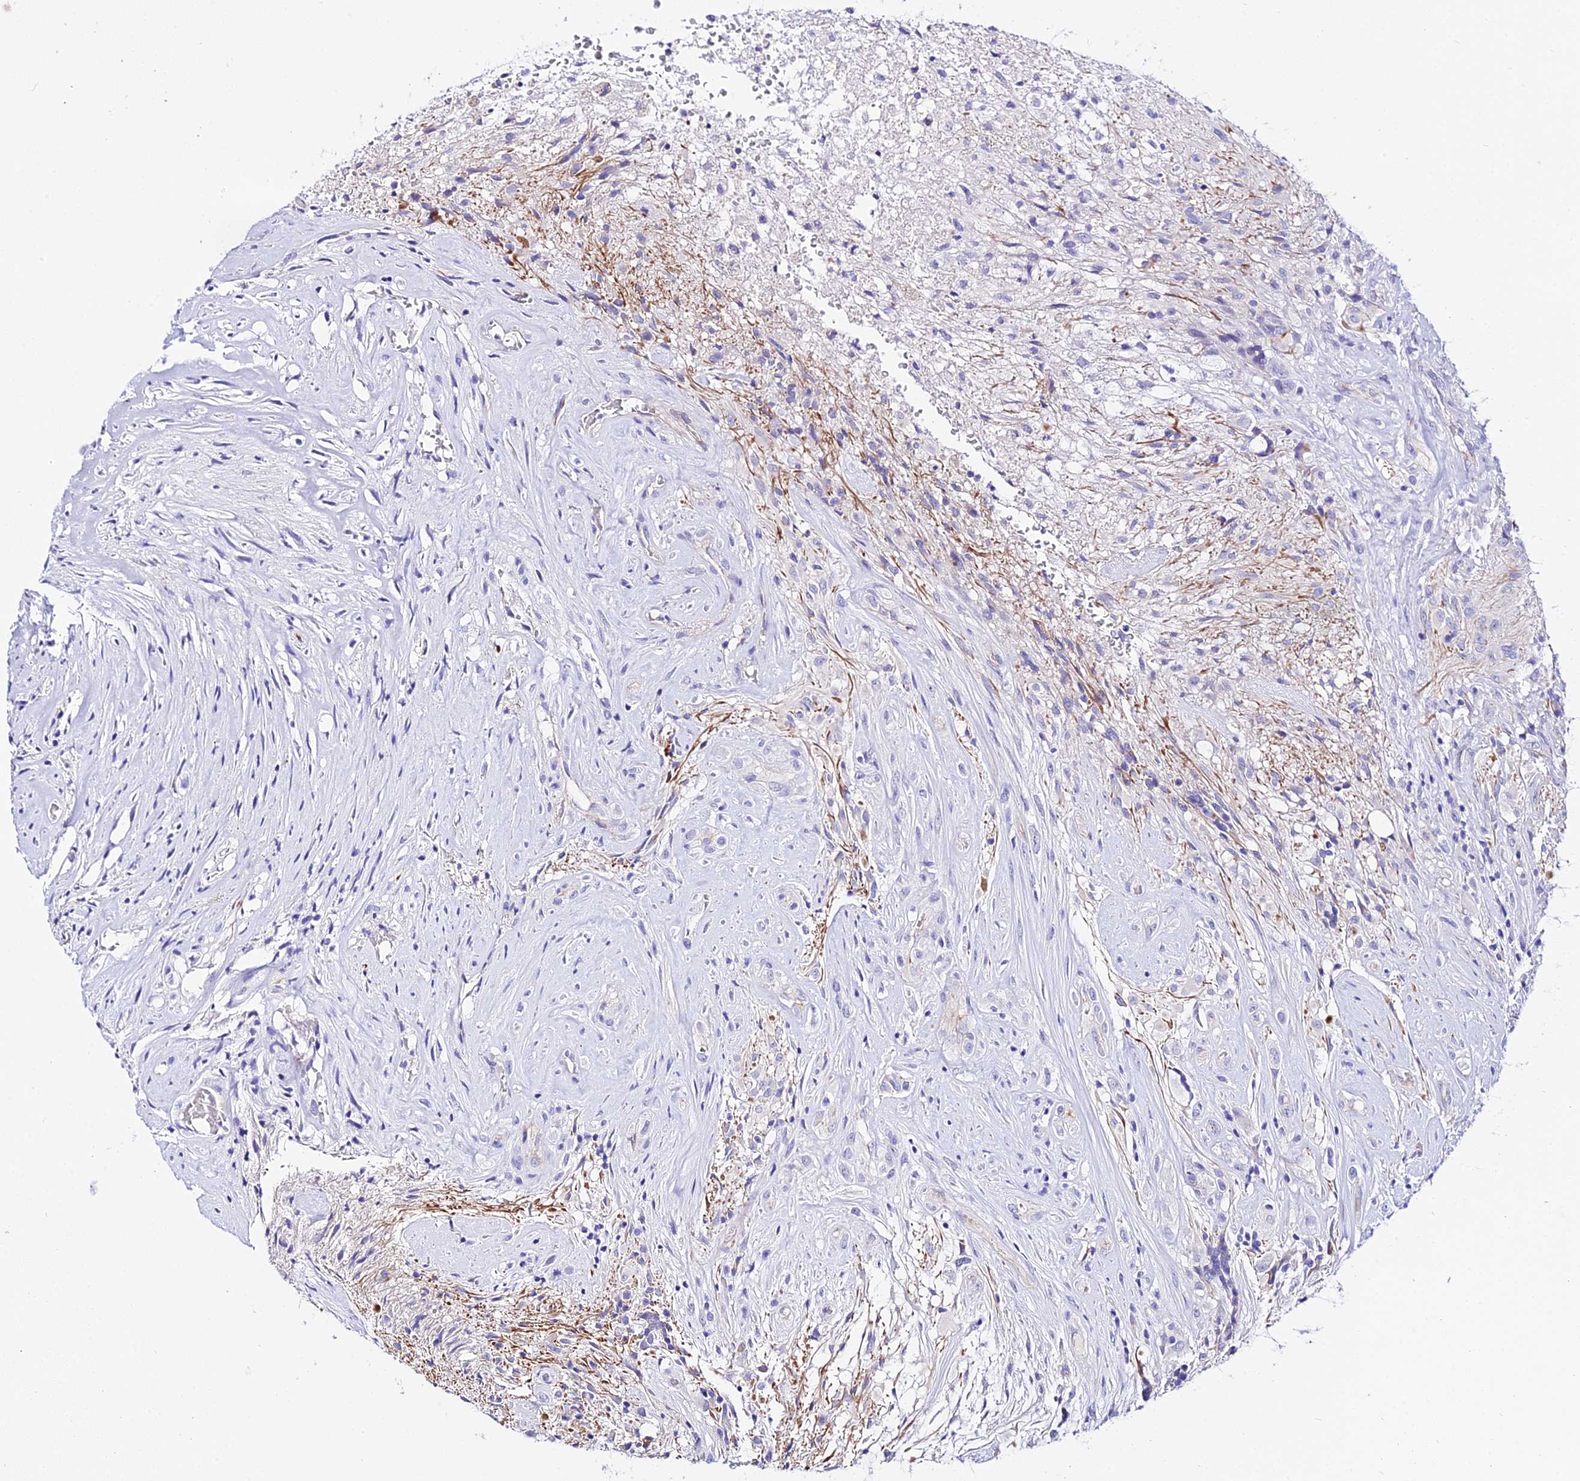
{"staining": {"intensity": "negative", "quantity": "none", "location": "none"}, "tissue": "glioma", "cell_type": "Tumor cells", "image_type": "cancer", "snomed": [{"axis": "morphology", "description": "Glioma, malignant, High grade"}, {"axis": "topography", "description": "Brain"}], "caption": "Immunohistochemistry photomicrograph of high-grade glioma (malignant) stained for a protein (brown), which reveals no positivity in tumor cells. (Stains: DAB (3,3'-diaminobenzidine) IHC with hematoxylin counter stain, Microscopy: brightfield microscopy at high magnification).", "gene": "DEFB106A", "patient": {"sex": "male", "age": 56}}